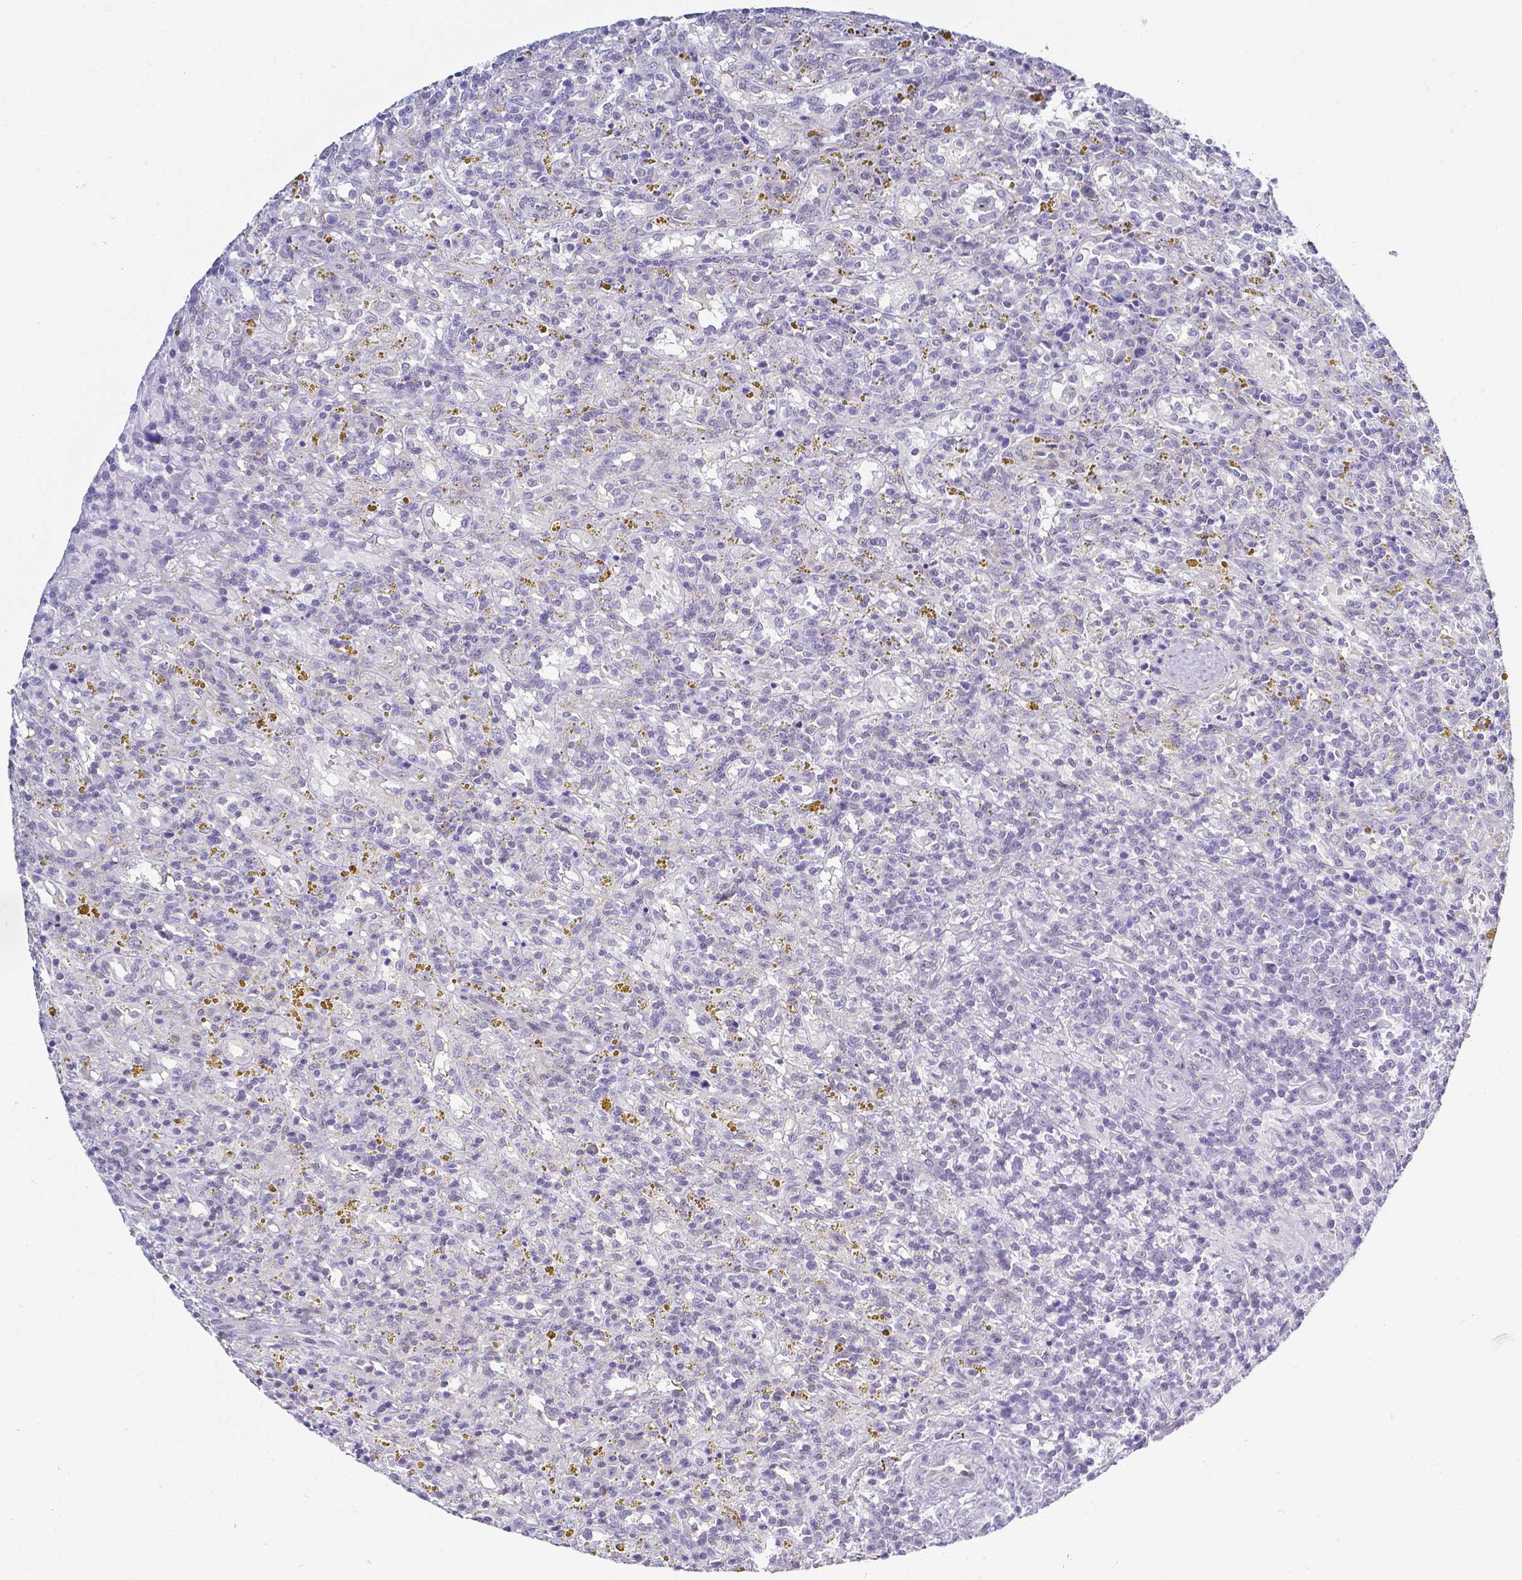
{"staining": {"intensity": "negative", "quantity": "none", "location": "none"}, "tissue": "lymphoma", "cell_type": "Tumor cells", "image_type": "cancer", "snomed": [{"axis": "morphology", "description": "Malignant lymphoma, non-Hodgkin's type, Low grade"}, {"axis": "topography", "description": "Spleen"}], "caption": "This is an immunohistochemistry histopathology image of lymphoma. There is no positivity in tumor cells.", "gene": "FAM83G", "patient": {"sex": "female", "age": 65}}